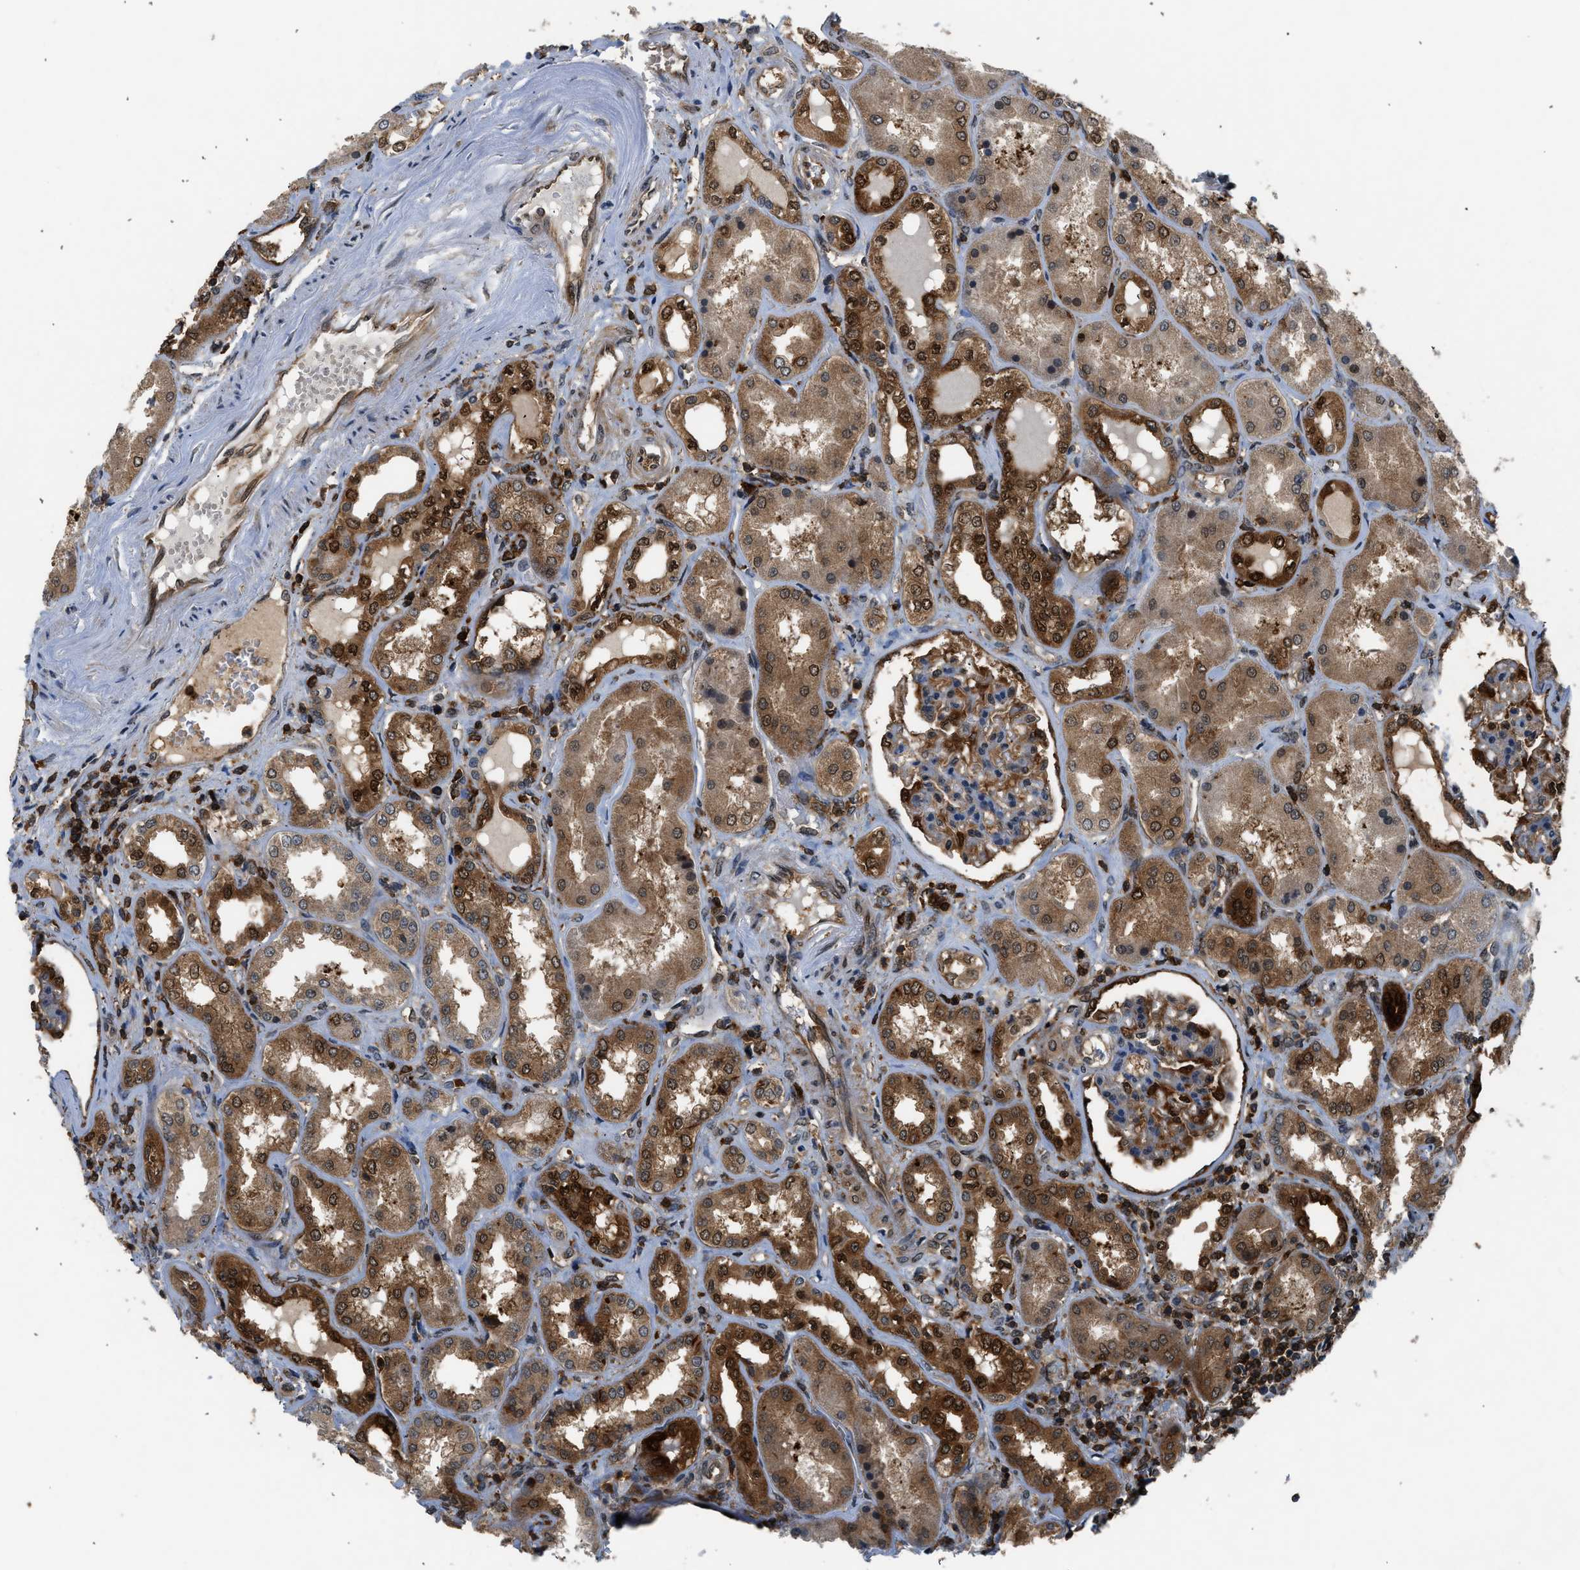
{"staining": {"intensity": "strong", "quantity": "25%-75%", "location": "cytoplasmic/membranous"}, "tissue": "kidney", "cell_type": "Cells in glomeruli", "image_type": "normal", "snomed": [{"axis": "morphology", "description": "Normal tissue, NOS"}, {"axis": "topography", "description": "Kidney"}], "caption": "About 25%-75% of cells in glomeruli in unremarkable human kidney demonstrate strong cytoplasmic/membranous protein staining as visualized by brown immunohistochemical staining.", "gene": "OXSR1", "patient": {"sex": "female", "age": 56}}